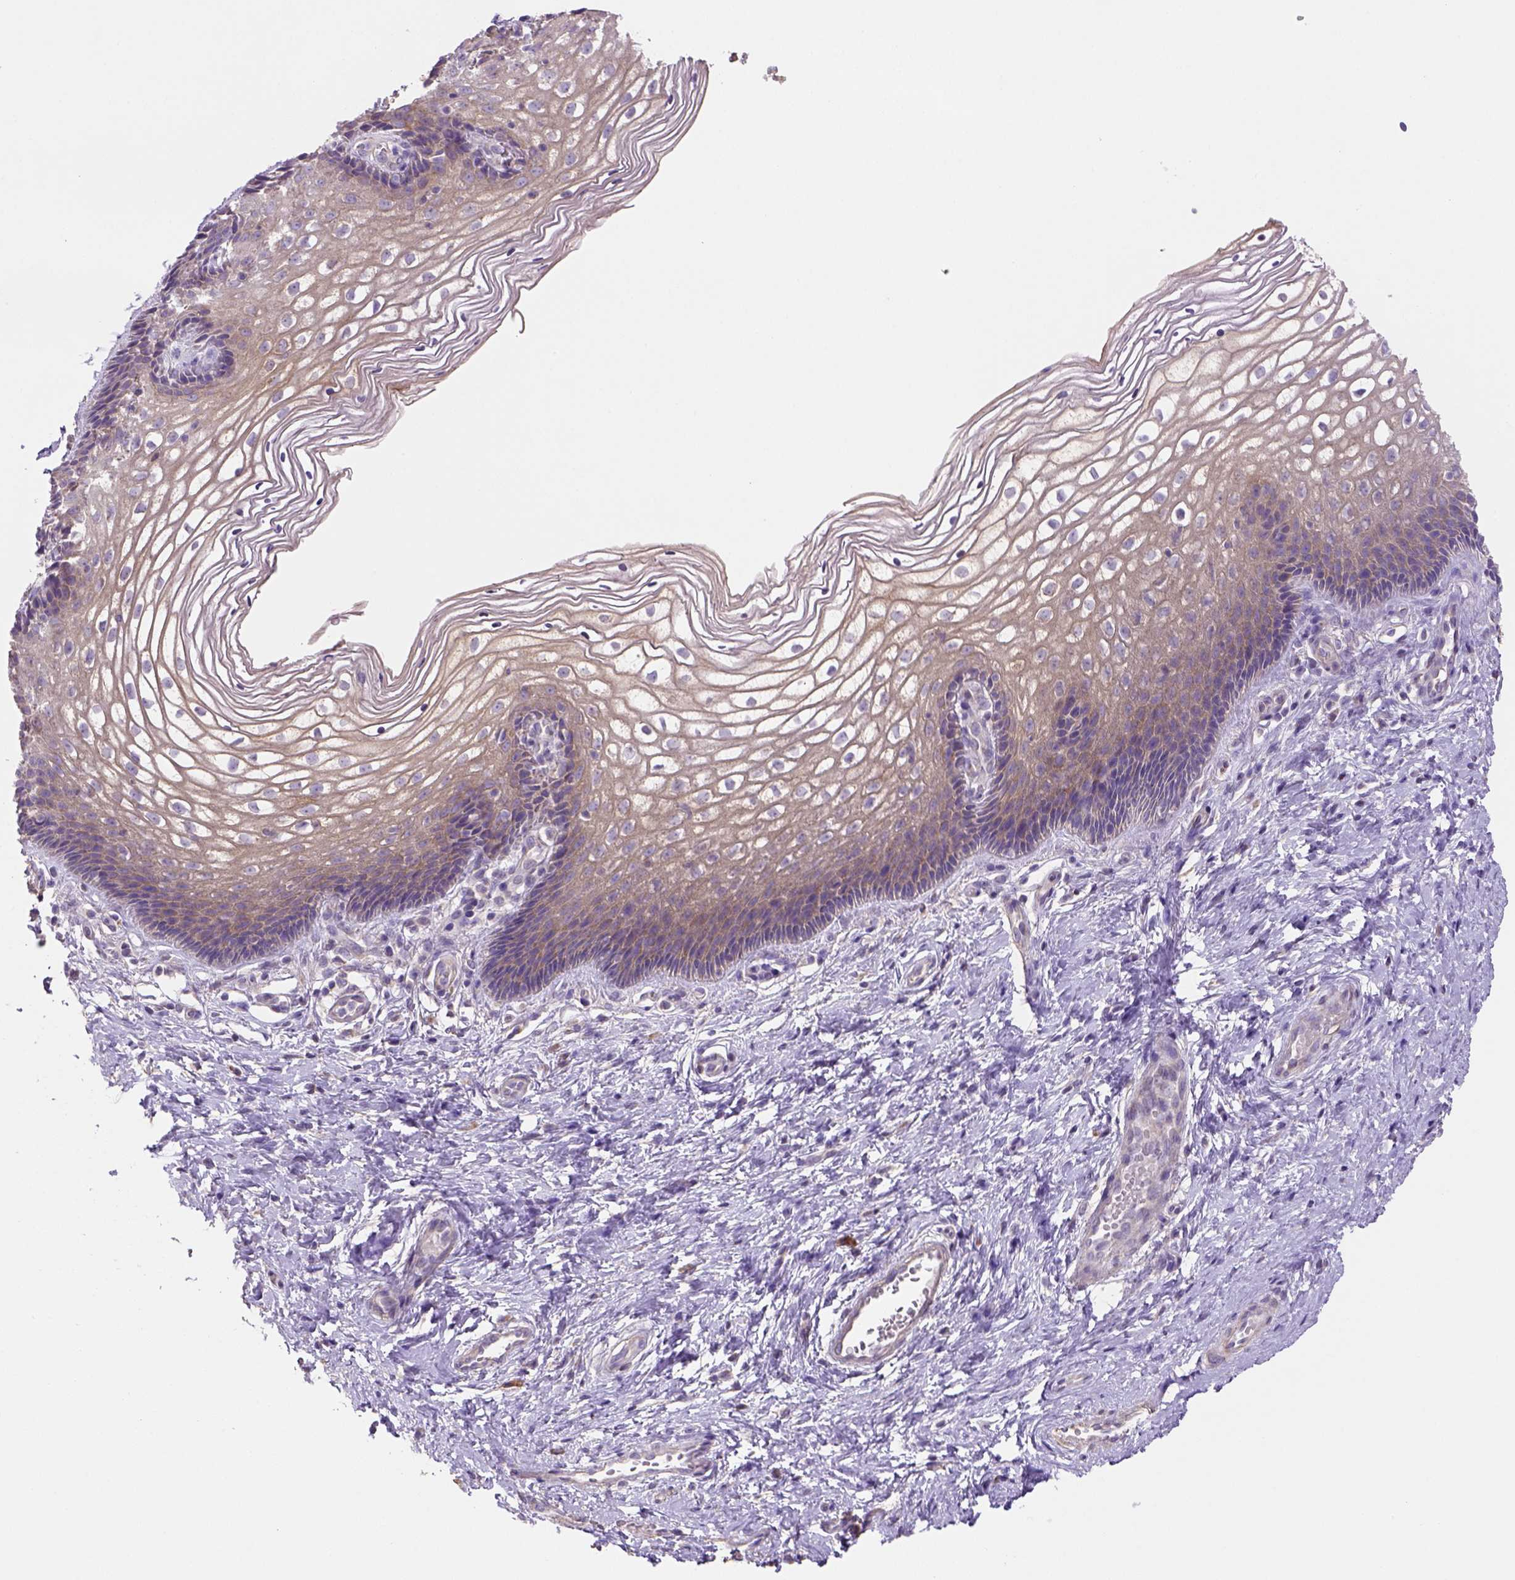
{"staining": {"intensity": "negative", "quantity": "none", "location": "none"}, "tissue": "cervix", "cell_type": "Glandular cells", "image_type": "normal", "snomed": [{"axis": "morphology", "description": "Normal tissue, NOS"}, {"axis": "topography", "description": "Cervix"}], "caption": "The histopathology image exhibits no staining of glandular cells in unremarkable cervix.", "gene": "HTRA1", "patient": {"sex": "female", "age": 34}}